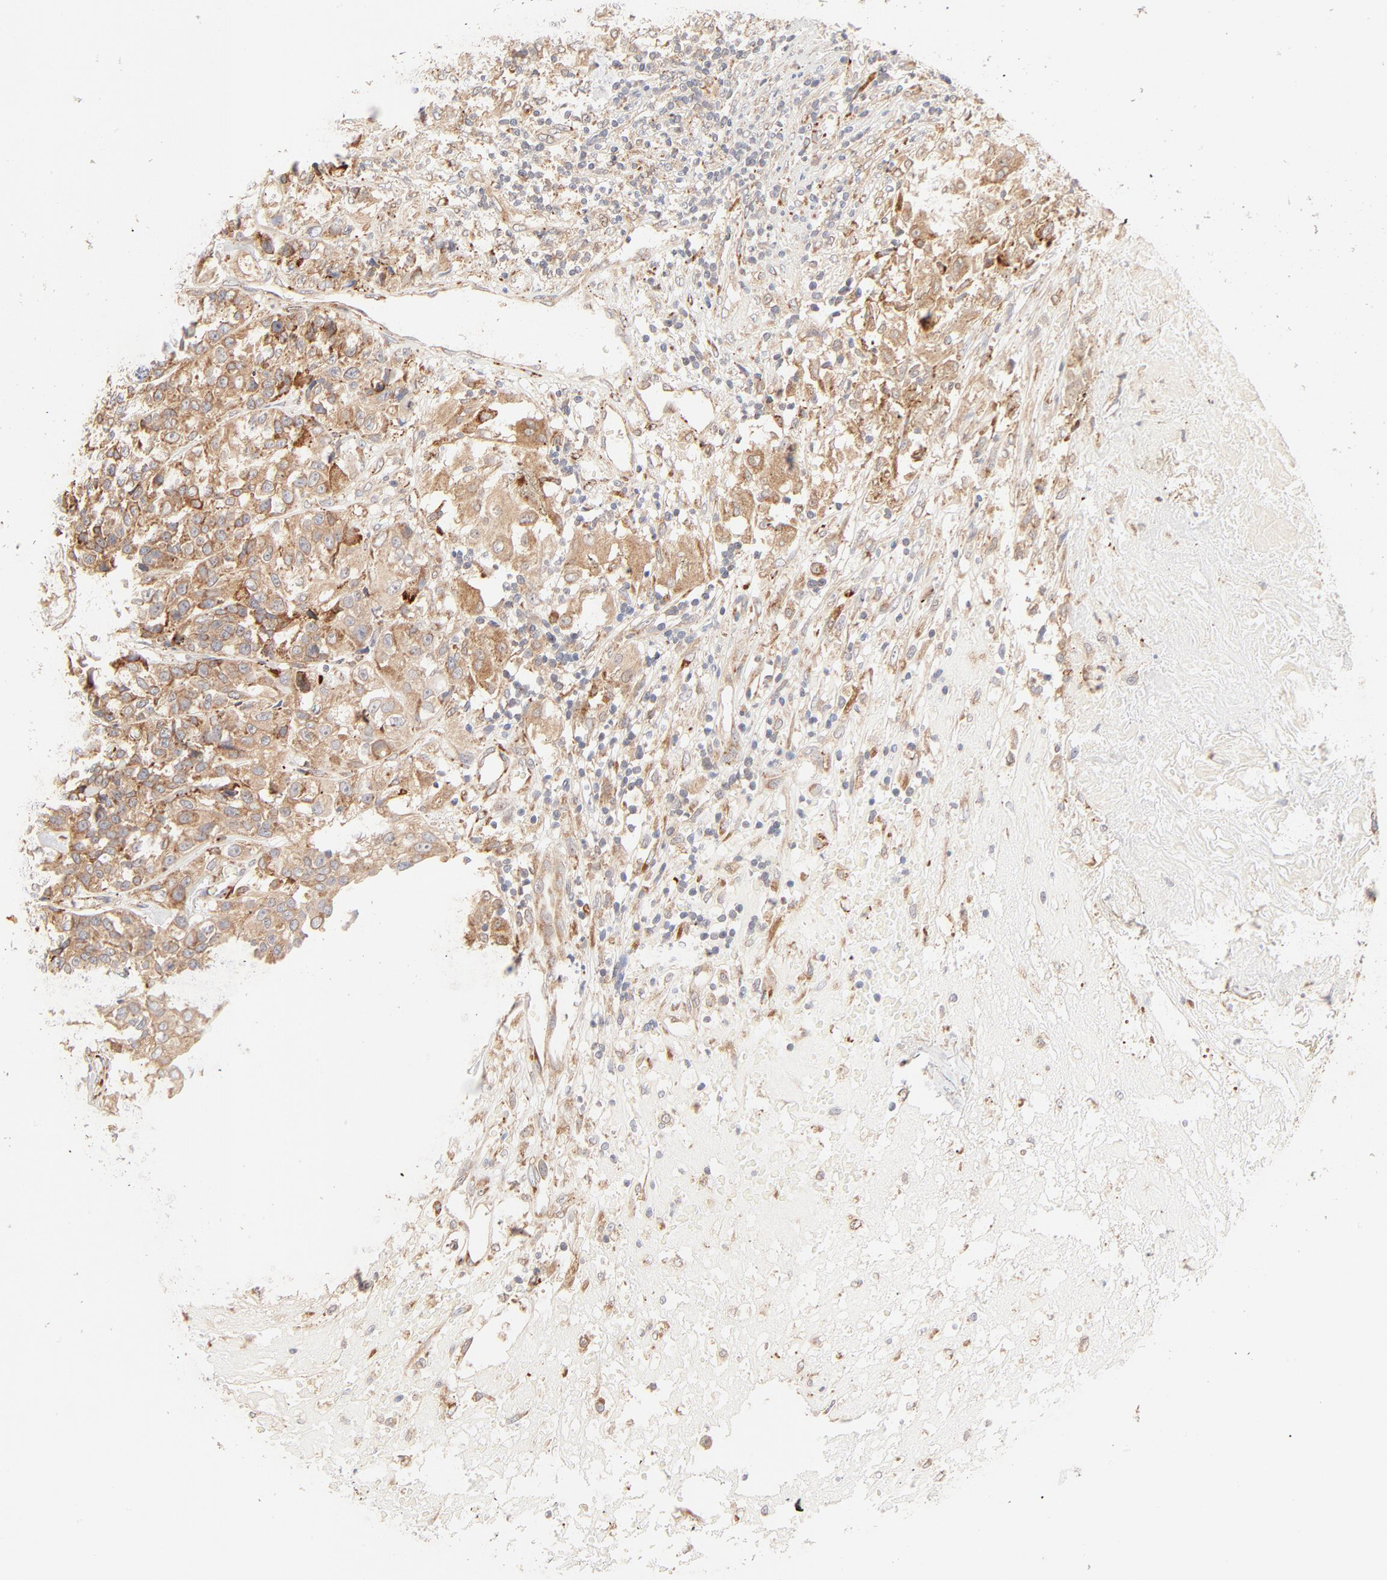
{"staining": {"intensity": "strong", "quantity": ">75%", "location": "cytoplasmic/membranous"}, "tissue": "urothelial cancer", "cell_type": "Tumor cells", "image_type": "cancer", "snomed": [{"axis": "morphology", "description": "Urothelial carcinoma, High grade"}, {"axis": "topography", "description": "Urinary bladder"}], "caption": "A high-resolution micrograph shows IHC staining of high-grade urothelial carcinoma, which reveals strong cytoplasmic/membranous staining in approximately >75% of tumor cells. (IHC, brightfield microscopy, high magnification).", "gene": "PARP12", "patient": {"sex": "female", "age": 81}}